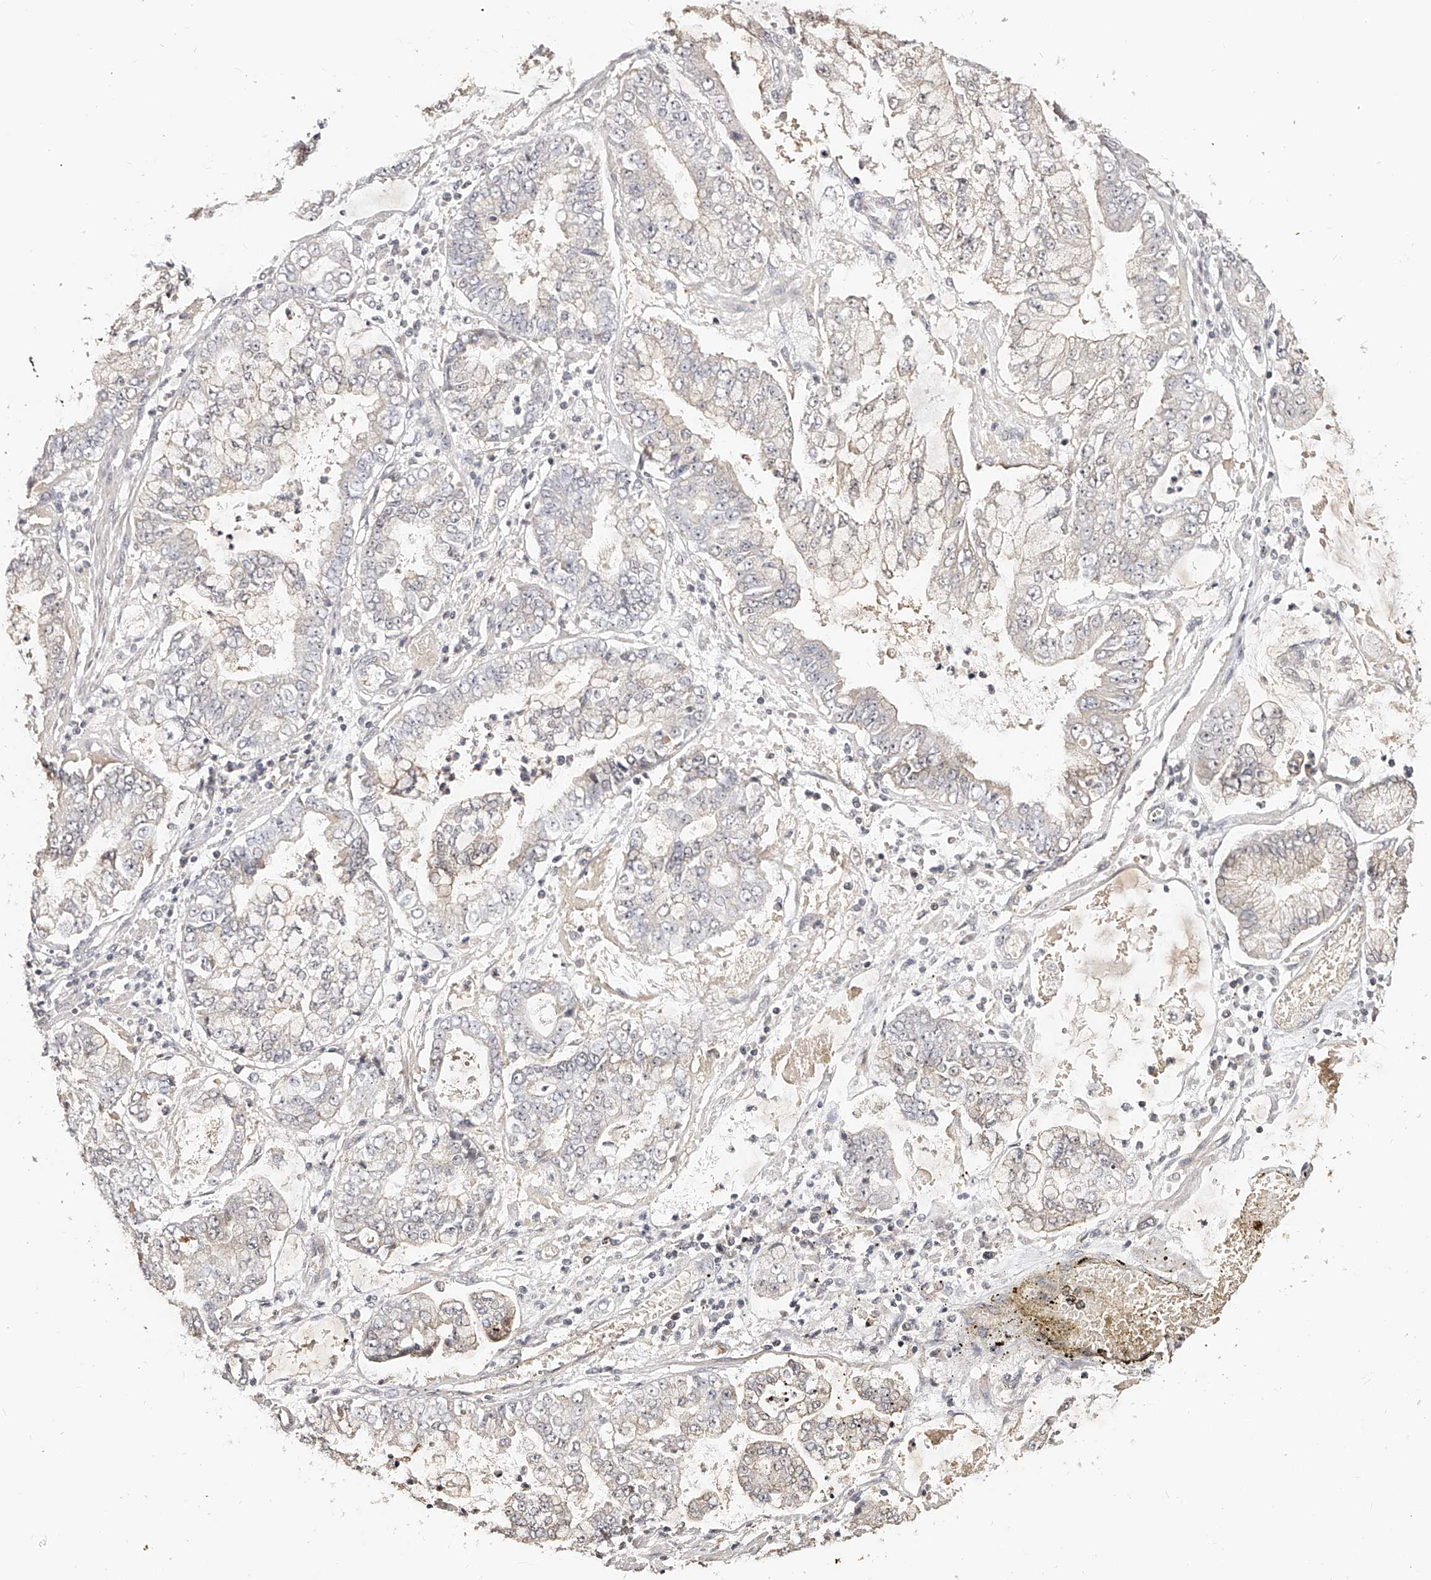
{"staining": {"intensity": "negative", "quantity": "none", "location": "none"}, "tissue": "stomach cancer", "cell_type": "Tumor cells", "image_type": "cancer", "snomed": [{"axis": "morphology", "description": "Adenocarcinoma, NOS"}, {"axis": "topography", "description": "Stomach"}], "caption": "This is an immunohistochemistry (IHC) histopathology image of adenocarcinoma (stomach). There is no positivity in tumor cells.", "gene": "ZNF789", "patient": {"sex": "male", "age": 76}}